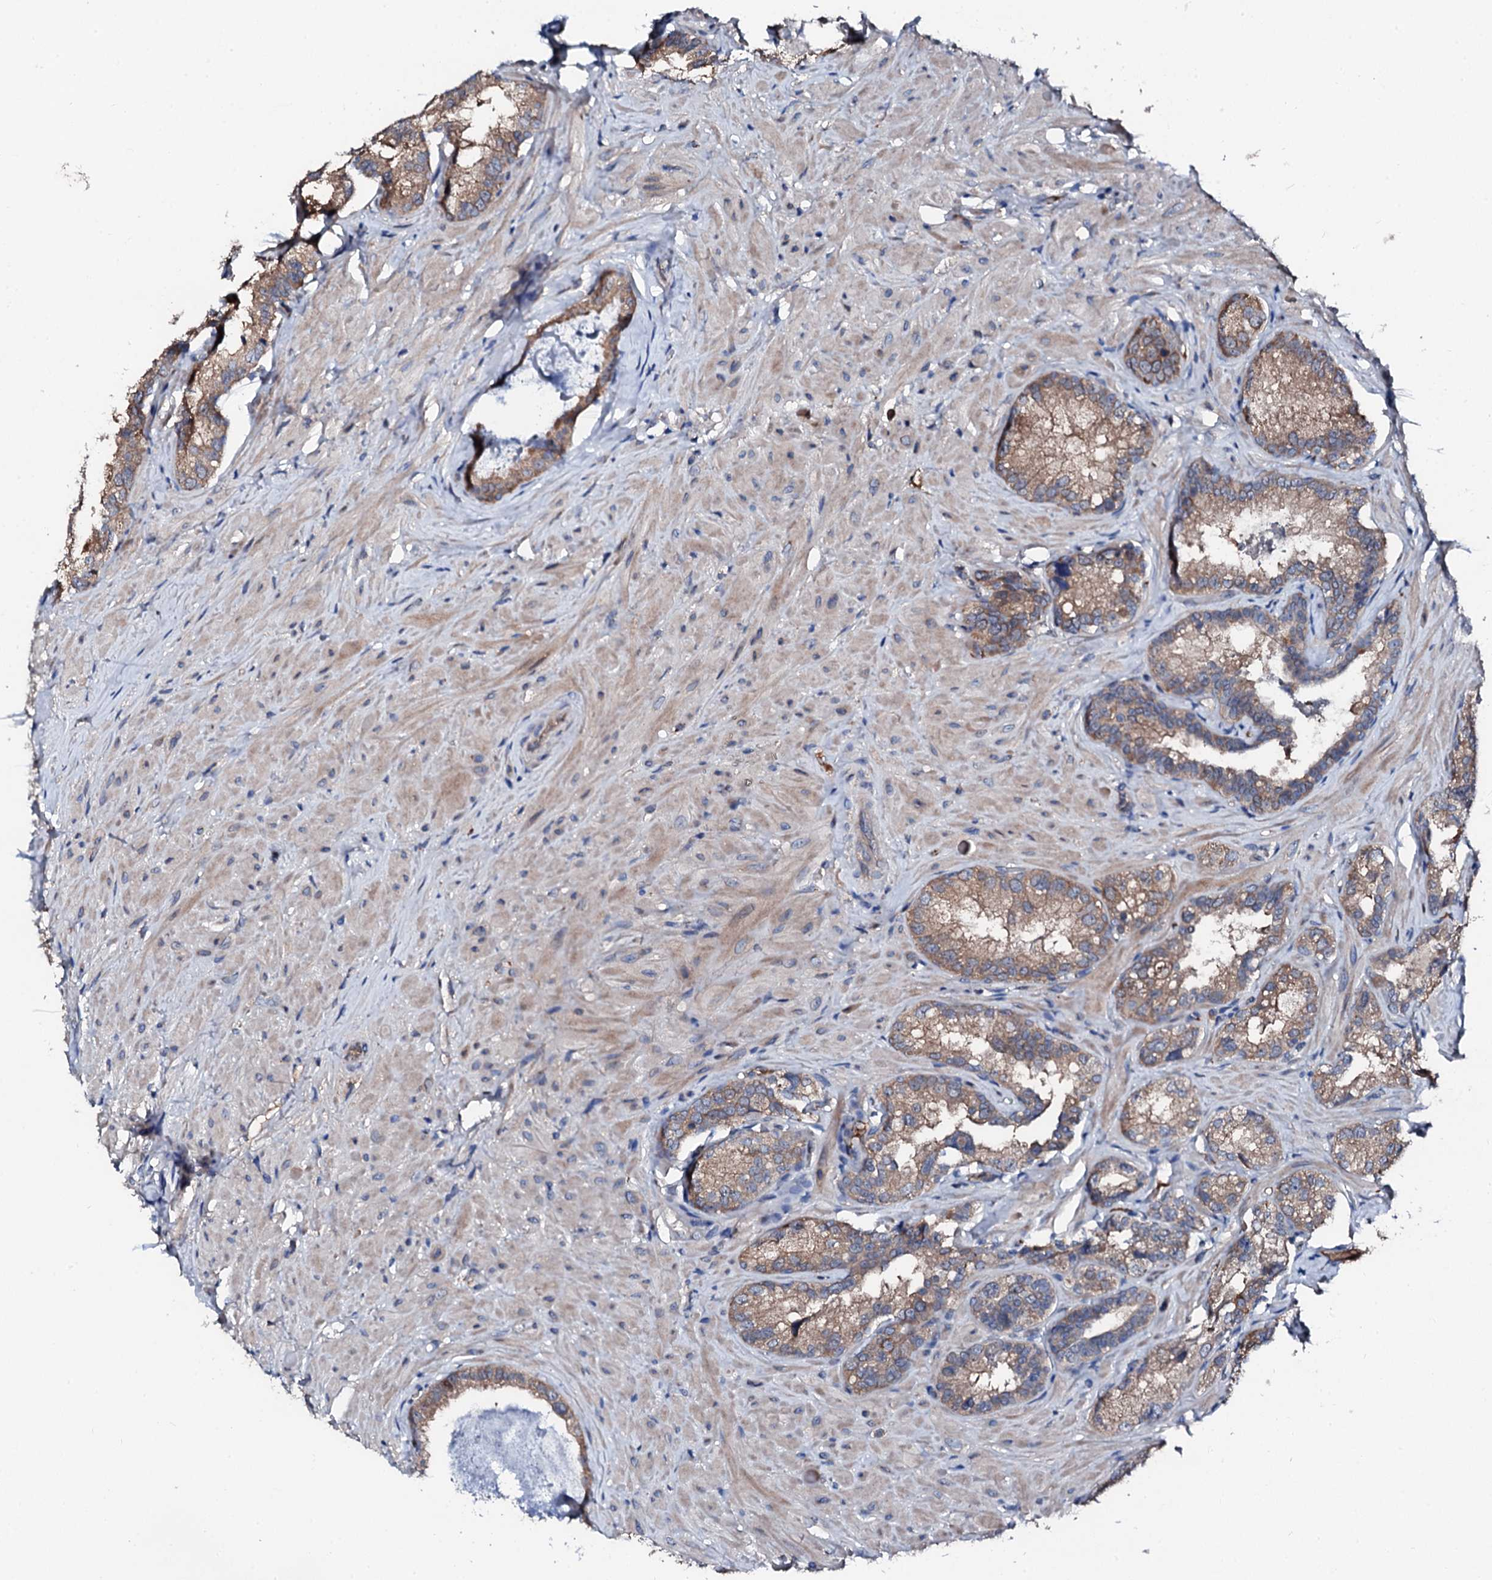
{"staining": {"intensity": "moderate", "quantity": "25%-75%", "location": "cytoplasmic/membranous"}, "tissue": "seminal vesicle", "cell_type": "Glandular cells", "image_type": "normal", "snomed": [{"axis": "morphology", "description": "Normal tissue, NOS"}, {"axis": "topography", "description": "Seminal veicle"}, {"axis": "topography", "description": "Peripheral nerve tissue"}], "caption": "Protein expression by immunohistochemistry (IHC) shows moderate cytoplasmic/membranous expression in about 25%-75% of glandular cells in normal seminal vesicle.", "gene": "TRAFD1", "patient": {"sex": "male", "age": 67}}